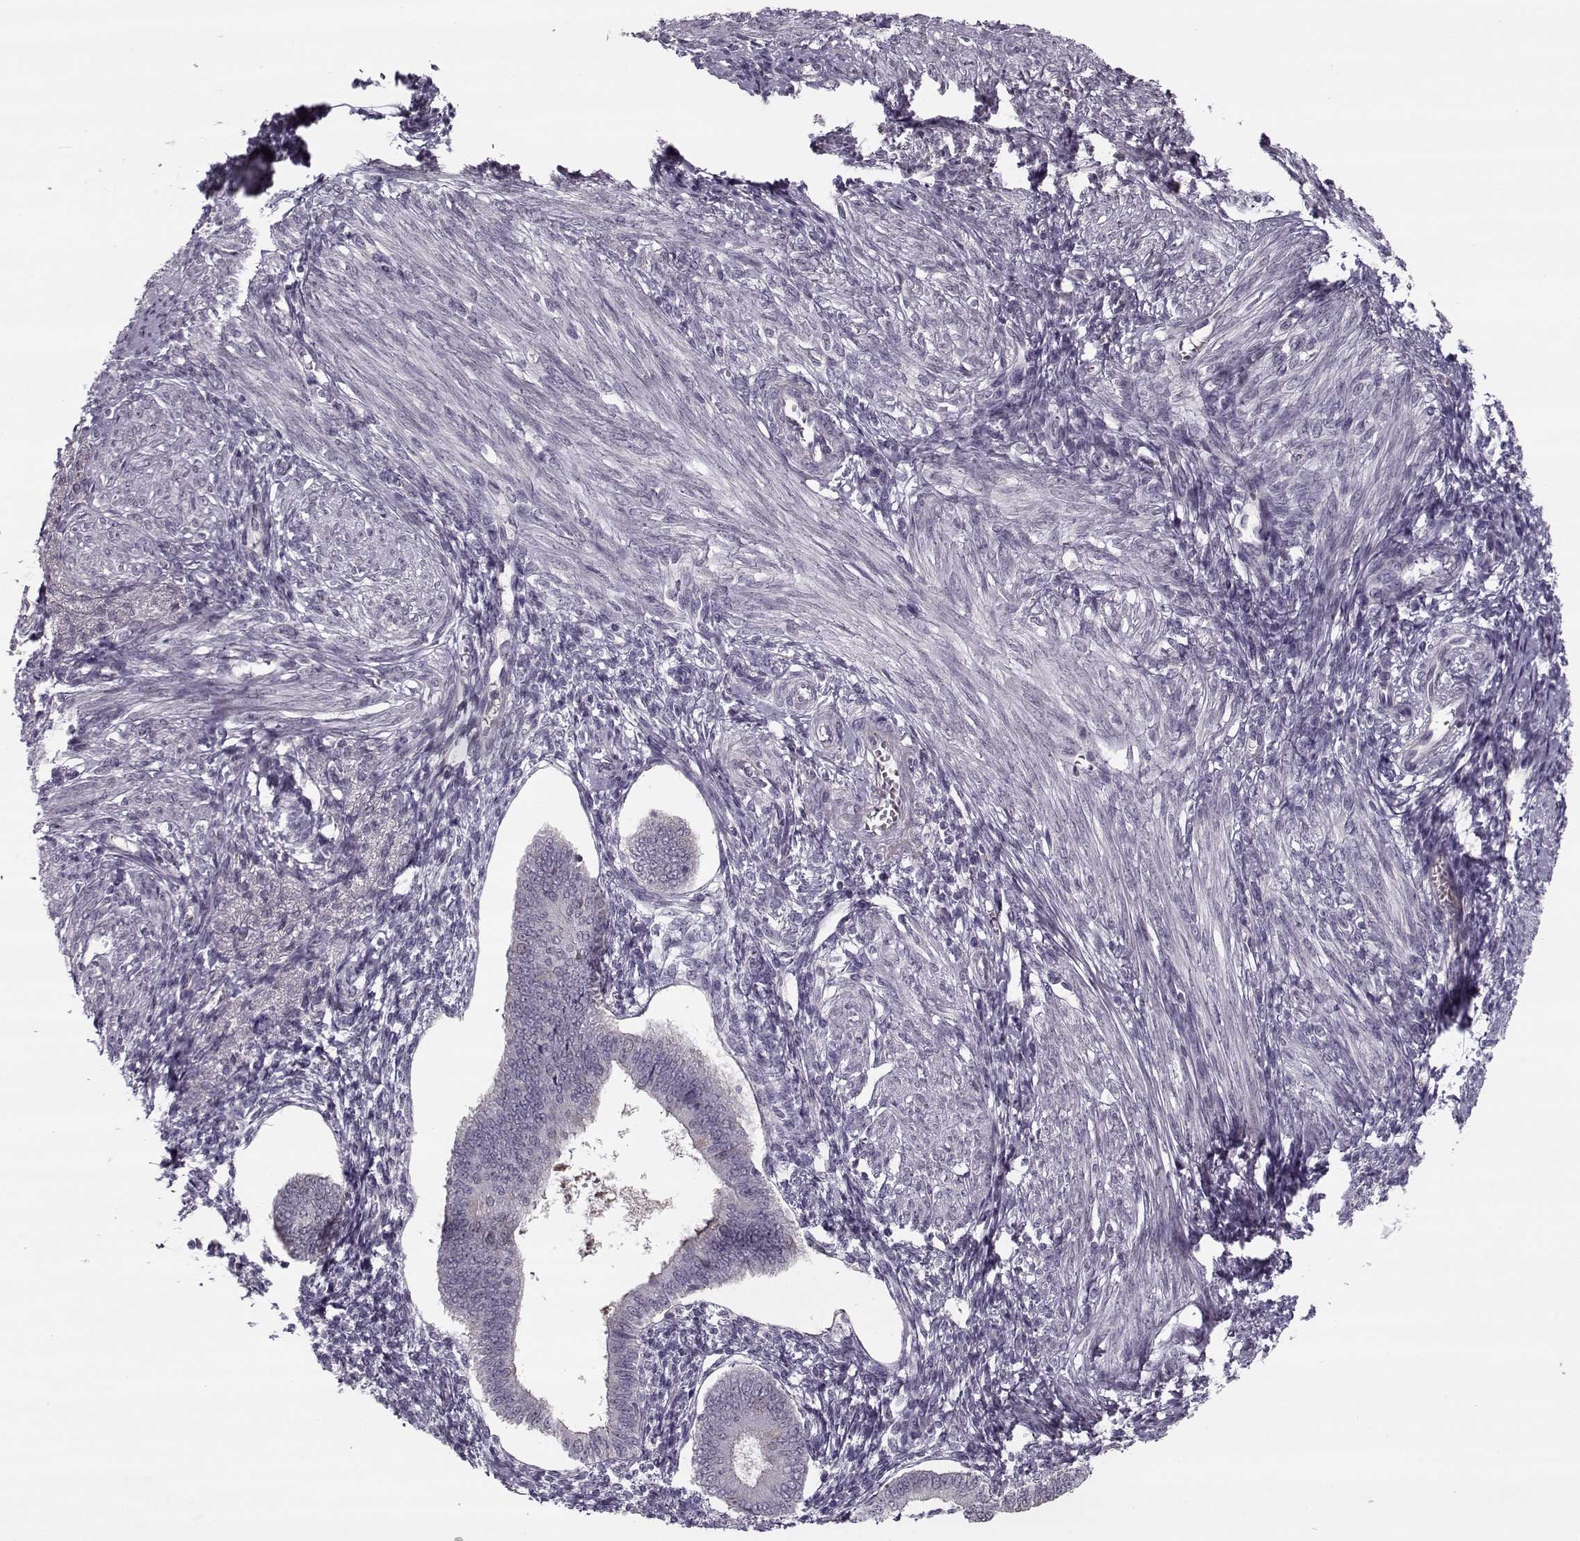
{"staining": {"intensity": "negative", "quantity": "none", "location": "none"}, "tissue": "endometrium", "cell_type": "Cells in endometrial stroma", "image_type": "normal", "snomed": [{"axis": "morphology", "description": "Normal tissue, NOS"}, {"axis": "topography", "description": "Endometrium"}], "caption": "An immunohistochemistry histopathology image of normal endometrium is shown. There is no staining in cells in endometrial stroma of endometrium.", "gene": "DNAI3", "patient": {"sex": "female", "age": 42}}